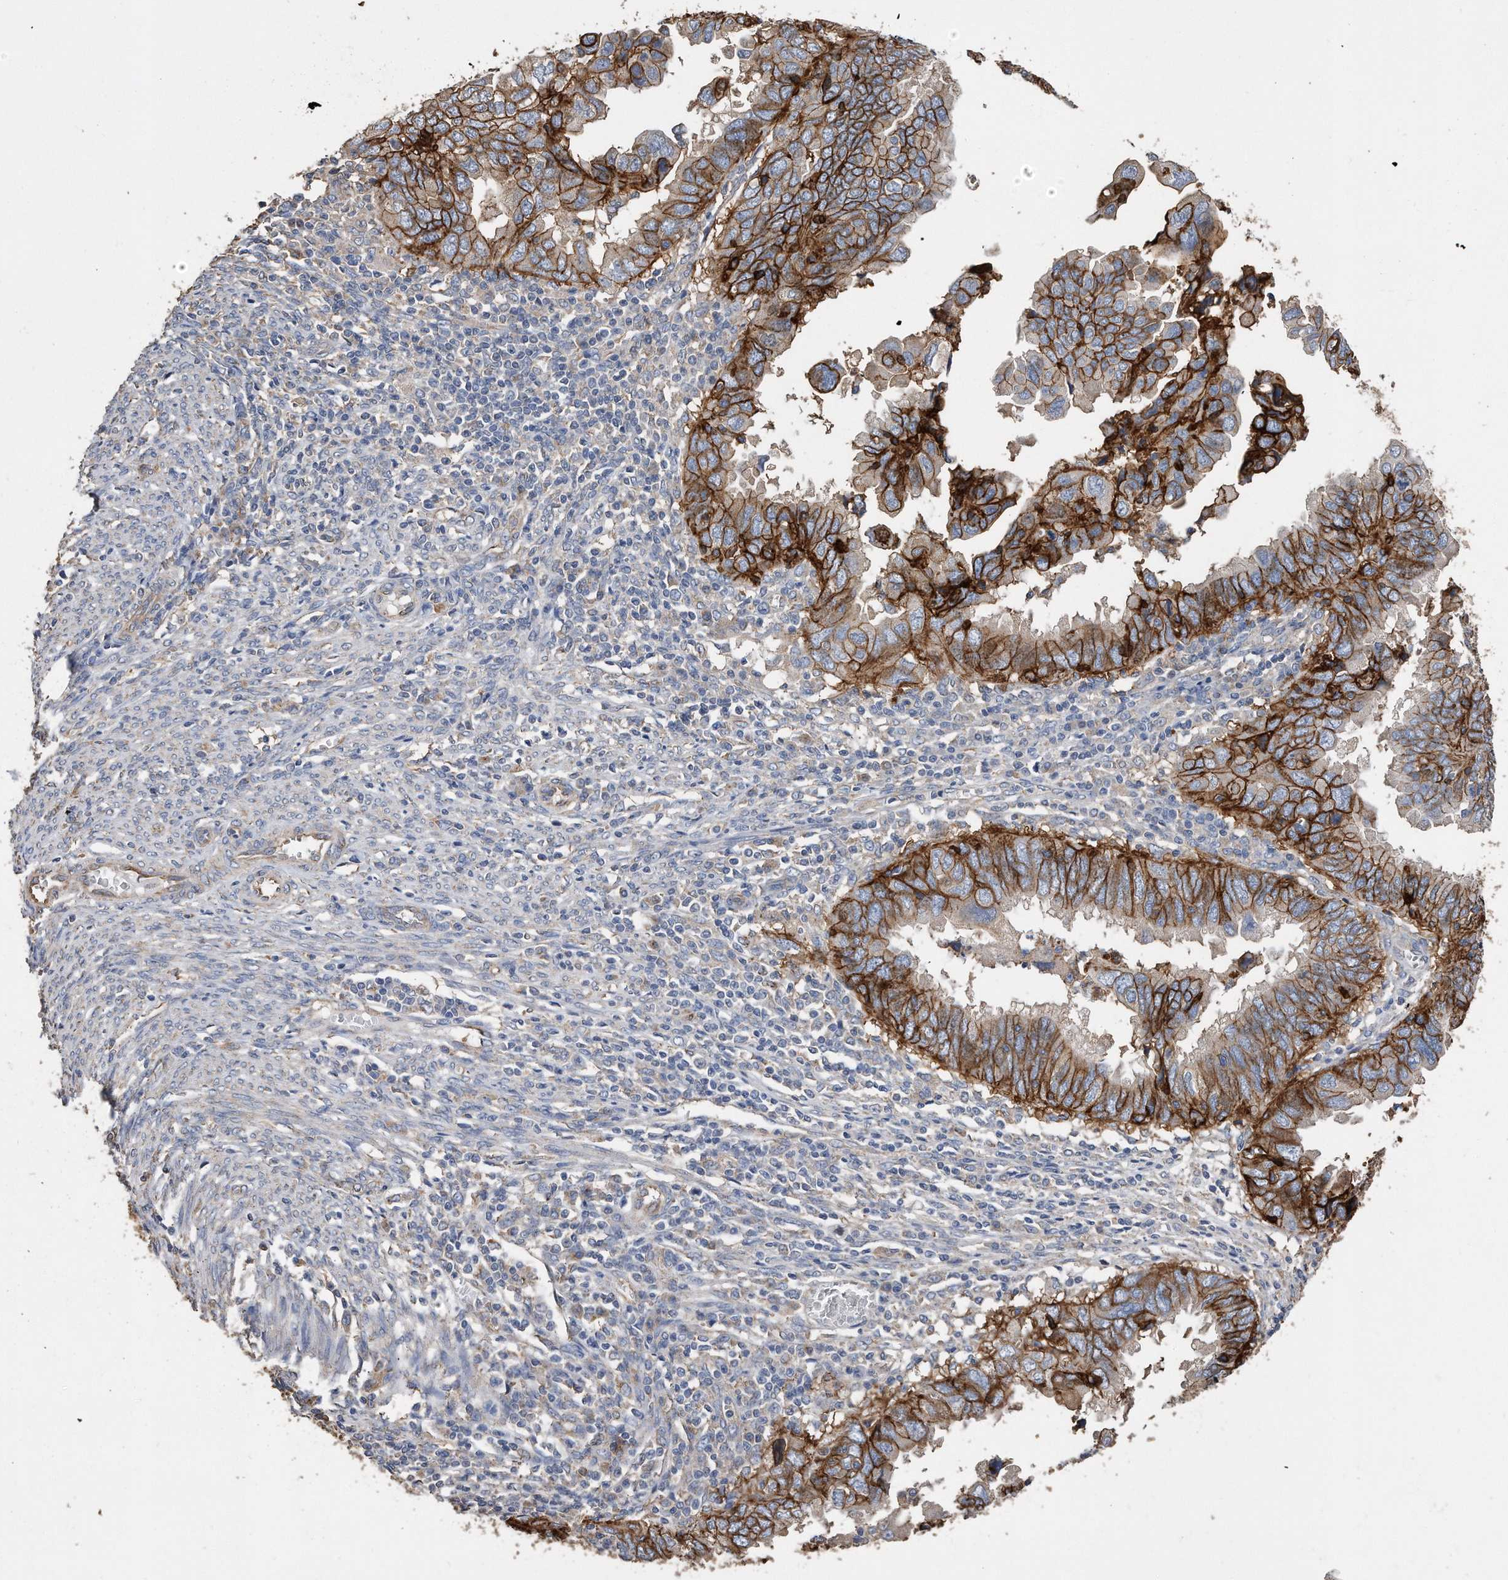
{"staining": {"intensity": "strong", "quantity": ">75%", "location": "cytoplasmic/membranous"}, "tissue": "endometrial cancer", "cell_type": "Tumor cells", "image_type": "cancer", "snomed": [{"axis": "morphology", "description": "Adenocarcinoma, NOS"}, {"axis": "topography", "description": "Uterus"}], "caption": "Endometrial cancer stained with IHC reveals strong cytoplasmic/membranous staining in approximately >75% of tumor cells.", "gene": "CDCP1", "patient": {"sex": "female", "age": 77}}